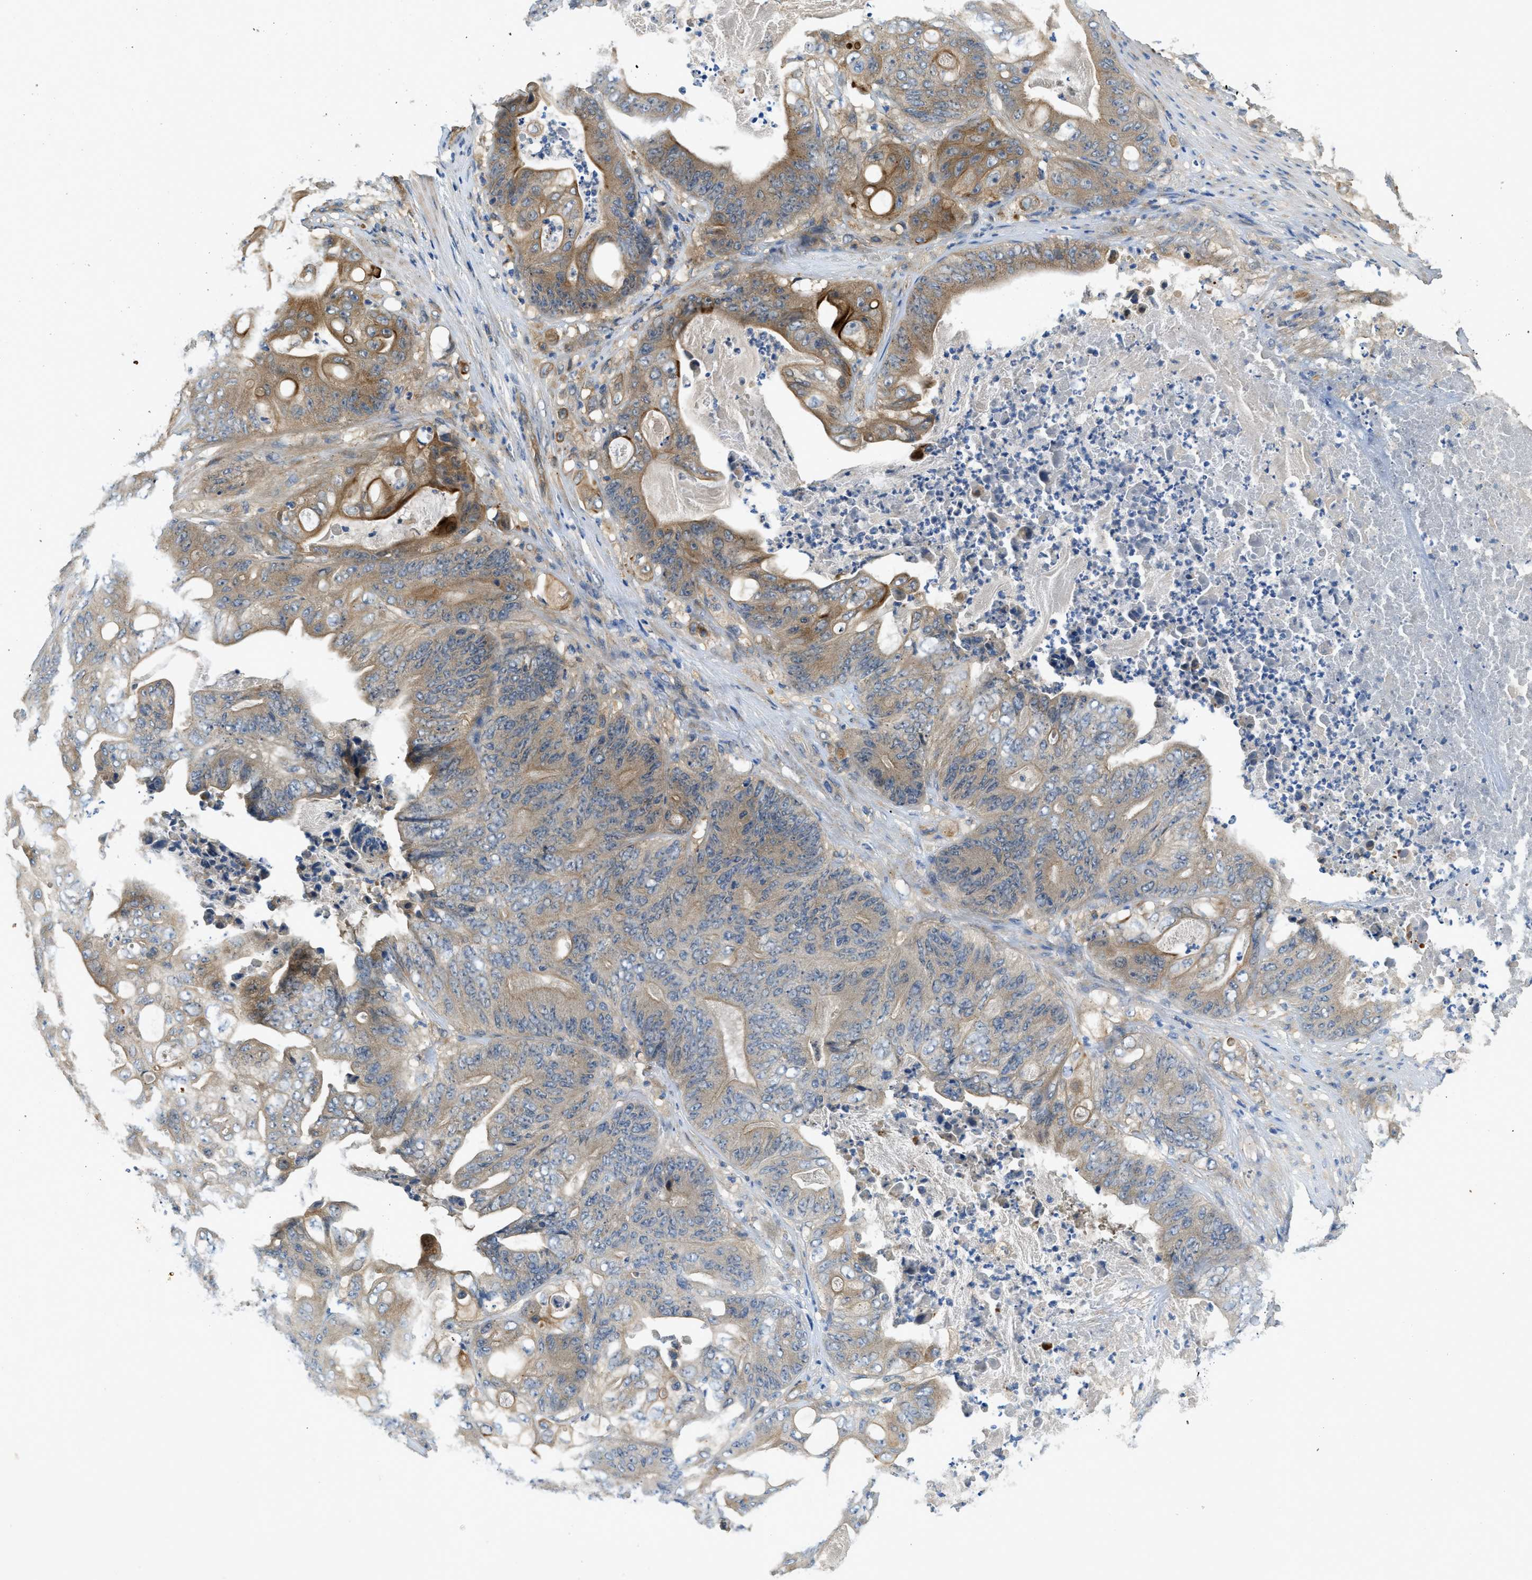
{"staining": {"intensity": "moderate", "quantity": "25%-75%", "location": "cytoplasmic/membranous"}, "tissue": "stomach cancer", "cell_type": "Tumor cells", "image_type": "cancer", "snomed": [{"axis": "morphology", "description": "Adenocarcinoma, NOS"}, {"axis": "topography", "description": "Stomach"}], "caption": "The histopathology image displays staining of stomach cancer, revealing moderate cytoplasmic/membranous protein expression (brown color) within tumor cells.", "gene": "RIPK2", "patient": {"sex": "female", "age": 73}}